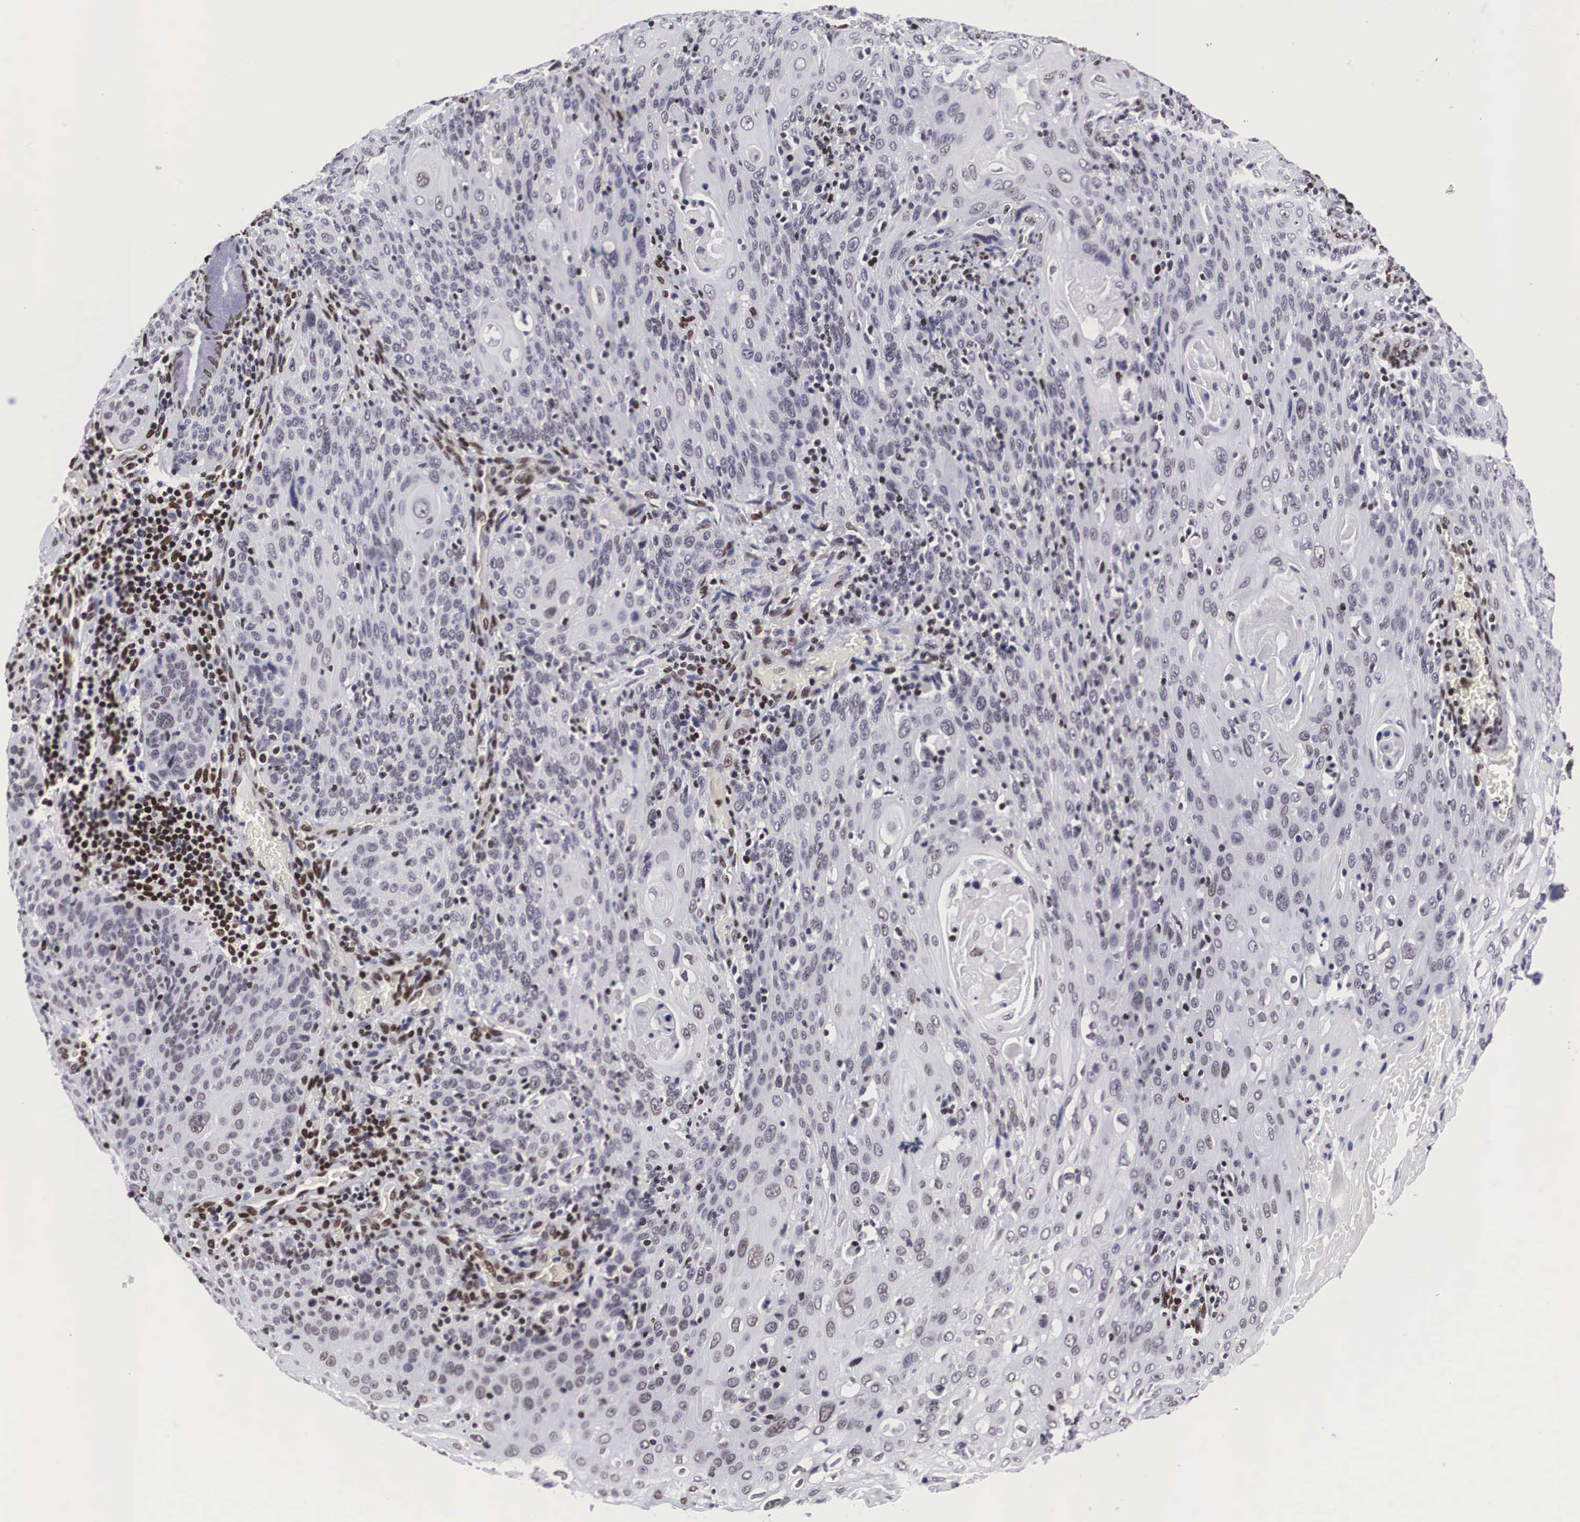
{"staining": {"intensity": "weak", "quantity": "<25%", "location": "nuclear"}, "tissue": "cervical cancer", "cell_type": "Tumor cells", "image_type": "cancer", "snomed": [{"axis": "morphology", "description": "Squamous cell carcinoma, NOS"}, {"axis": "topography", "description": "Cervix"}], "caption": "There is no significant positivity in tumor cells of cervical squamous cell carcinoma.", "gene": "MECP2", "patient": {"sex": "female", "age": 54}}